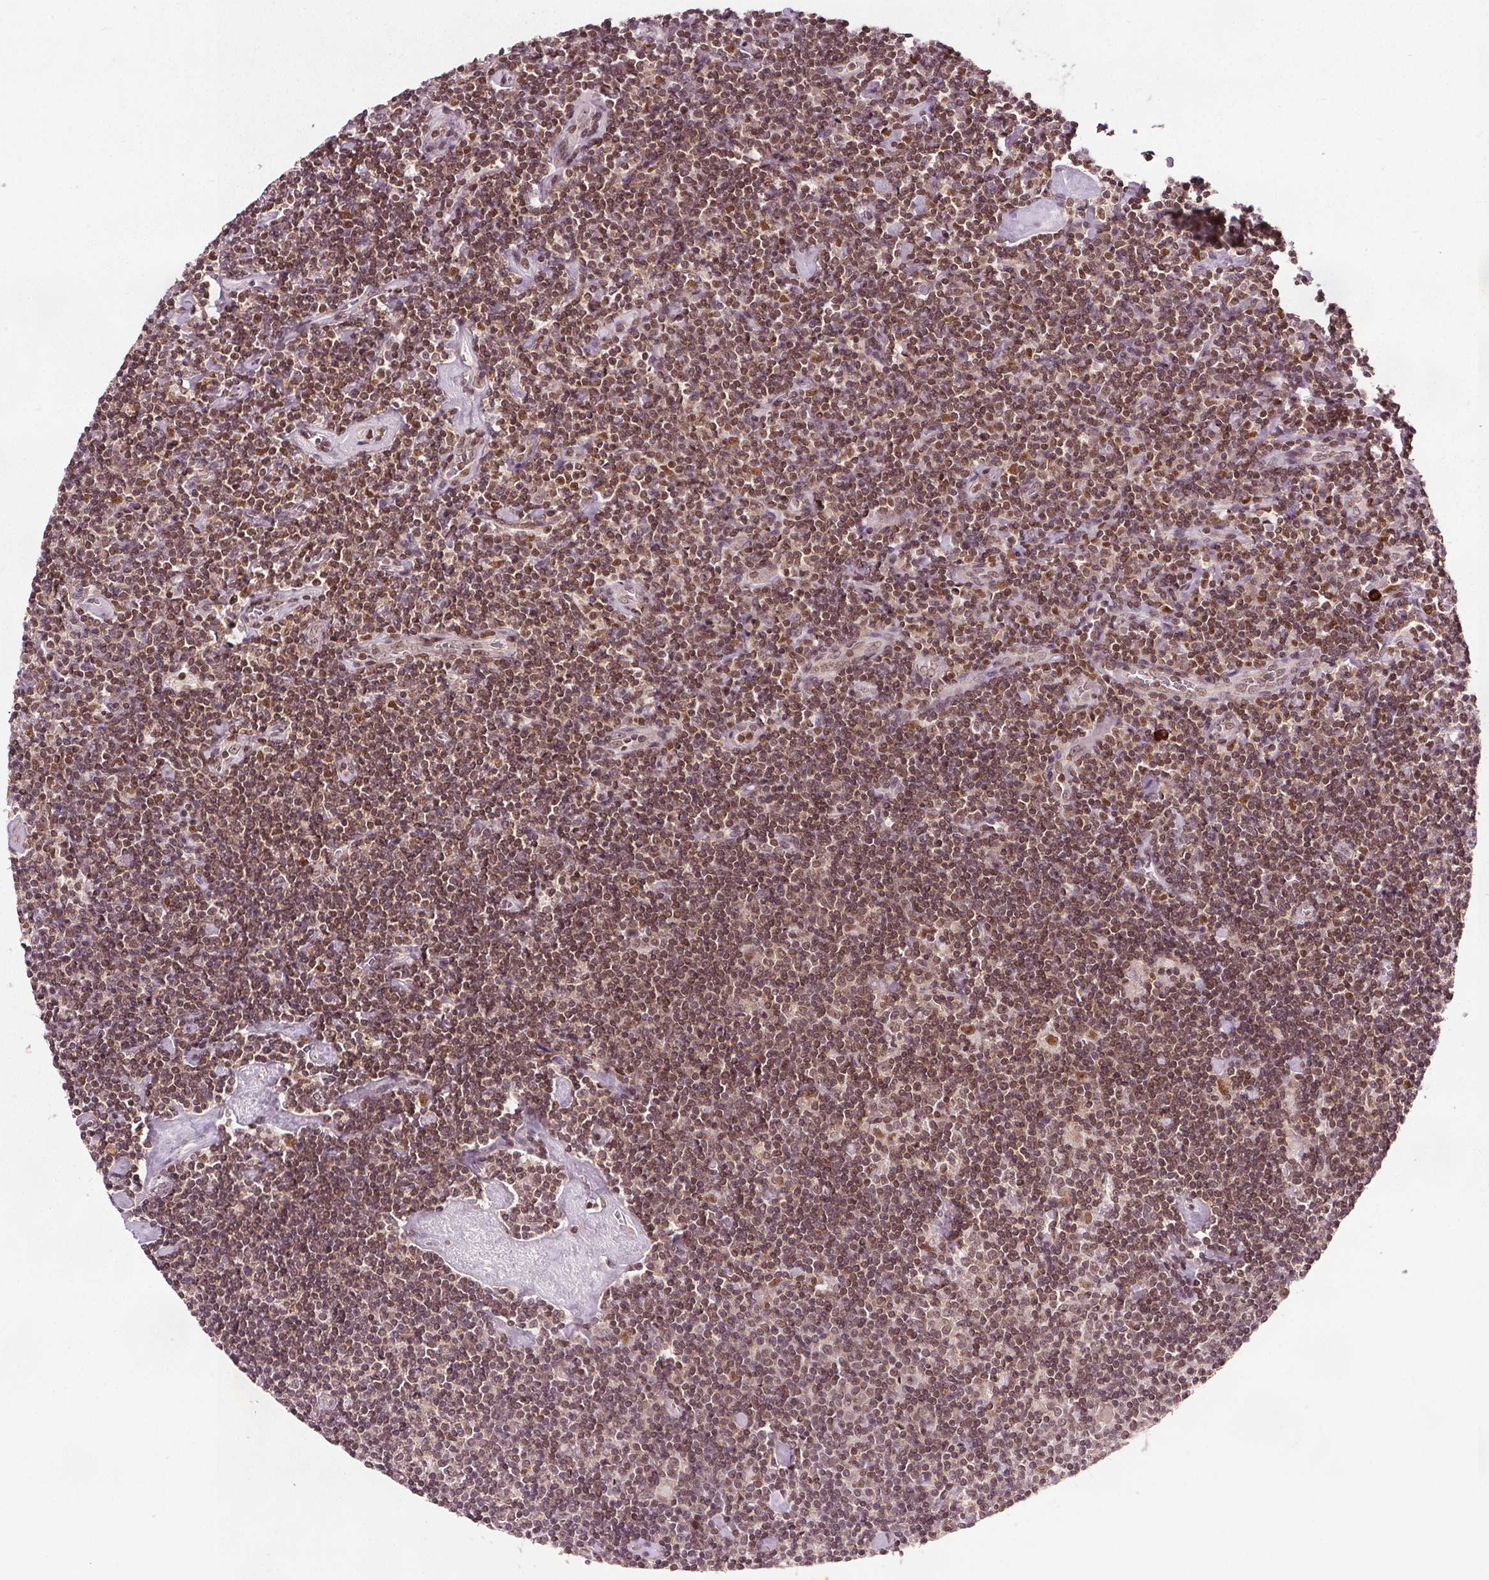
{"staining": {"intensity": "weak", "quantity": "25%-75%", "location": "nuclear"}, "tissue": "lymphoma", "cell_type": "Tumor cells", "image_type": "cancer", "snomed": [{"axis": "morphology", "description": "Hodgkin's disease, NOS"}, {"axis": "topography", "description": "Lymph node"}], "caption": "High-power microscopy captured an immunohistochemistry (IHC) micrograph of lymphoma, revealing weak nuclear positivity in about 25%-75% of tumor cells.", "gene": "DDX11", "patient": {"sex": "male", "age": 40}}